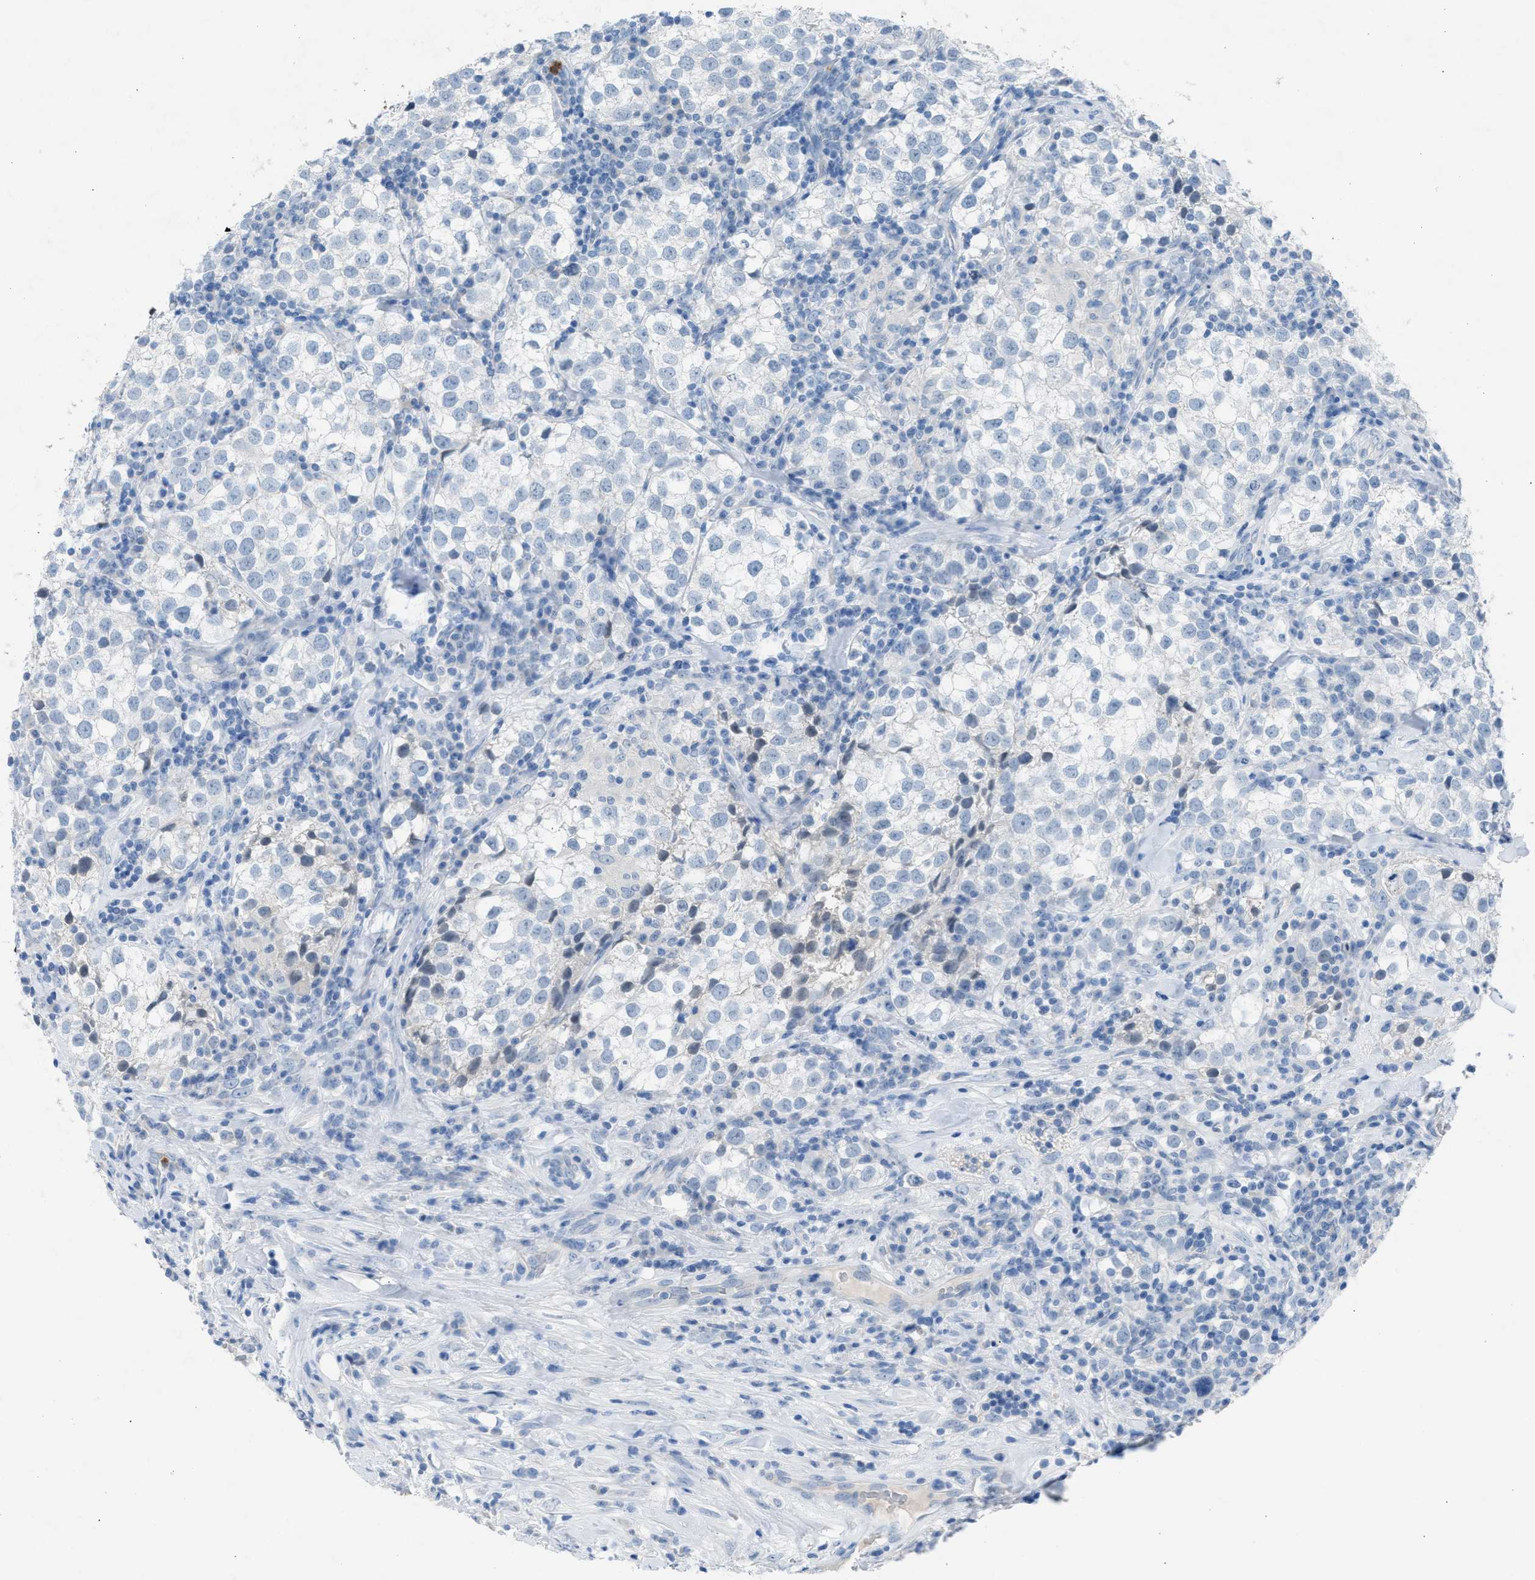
{"staining": {"intensity": "negative", "quantity": "none", "location": "none"}, "tissue": "testis cancer", "cell_type": "Tumor cells", "image_type": "cancer", "snomed": [{"axis": "morphology", "description": "Seminoma, NOS"}, {"axis": "morphology", "description": "Carcinoma, Embryonal, NOS"}, {"axis": "topography", "description": "Testis"}], "caption": "DAB immunohistochemical staining of human testis cancer (embryonal carcinoma) displays no significant expression in tumor cells.", "gene": "CFAP77", "patient": {"sex": "male", "age": 36}}